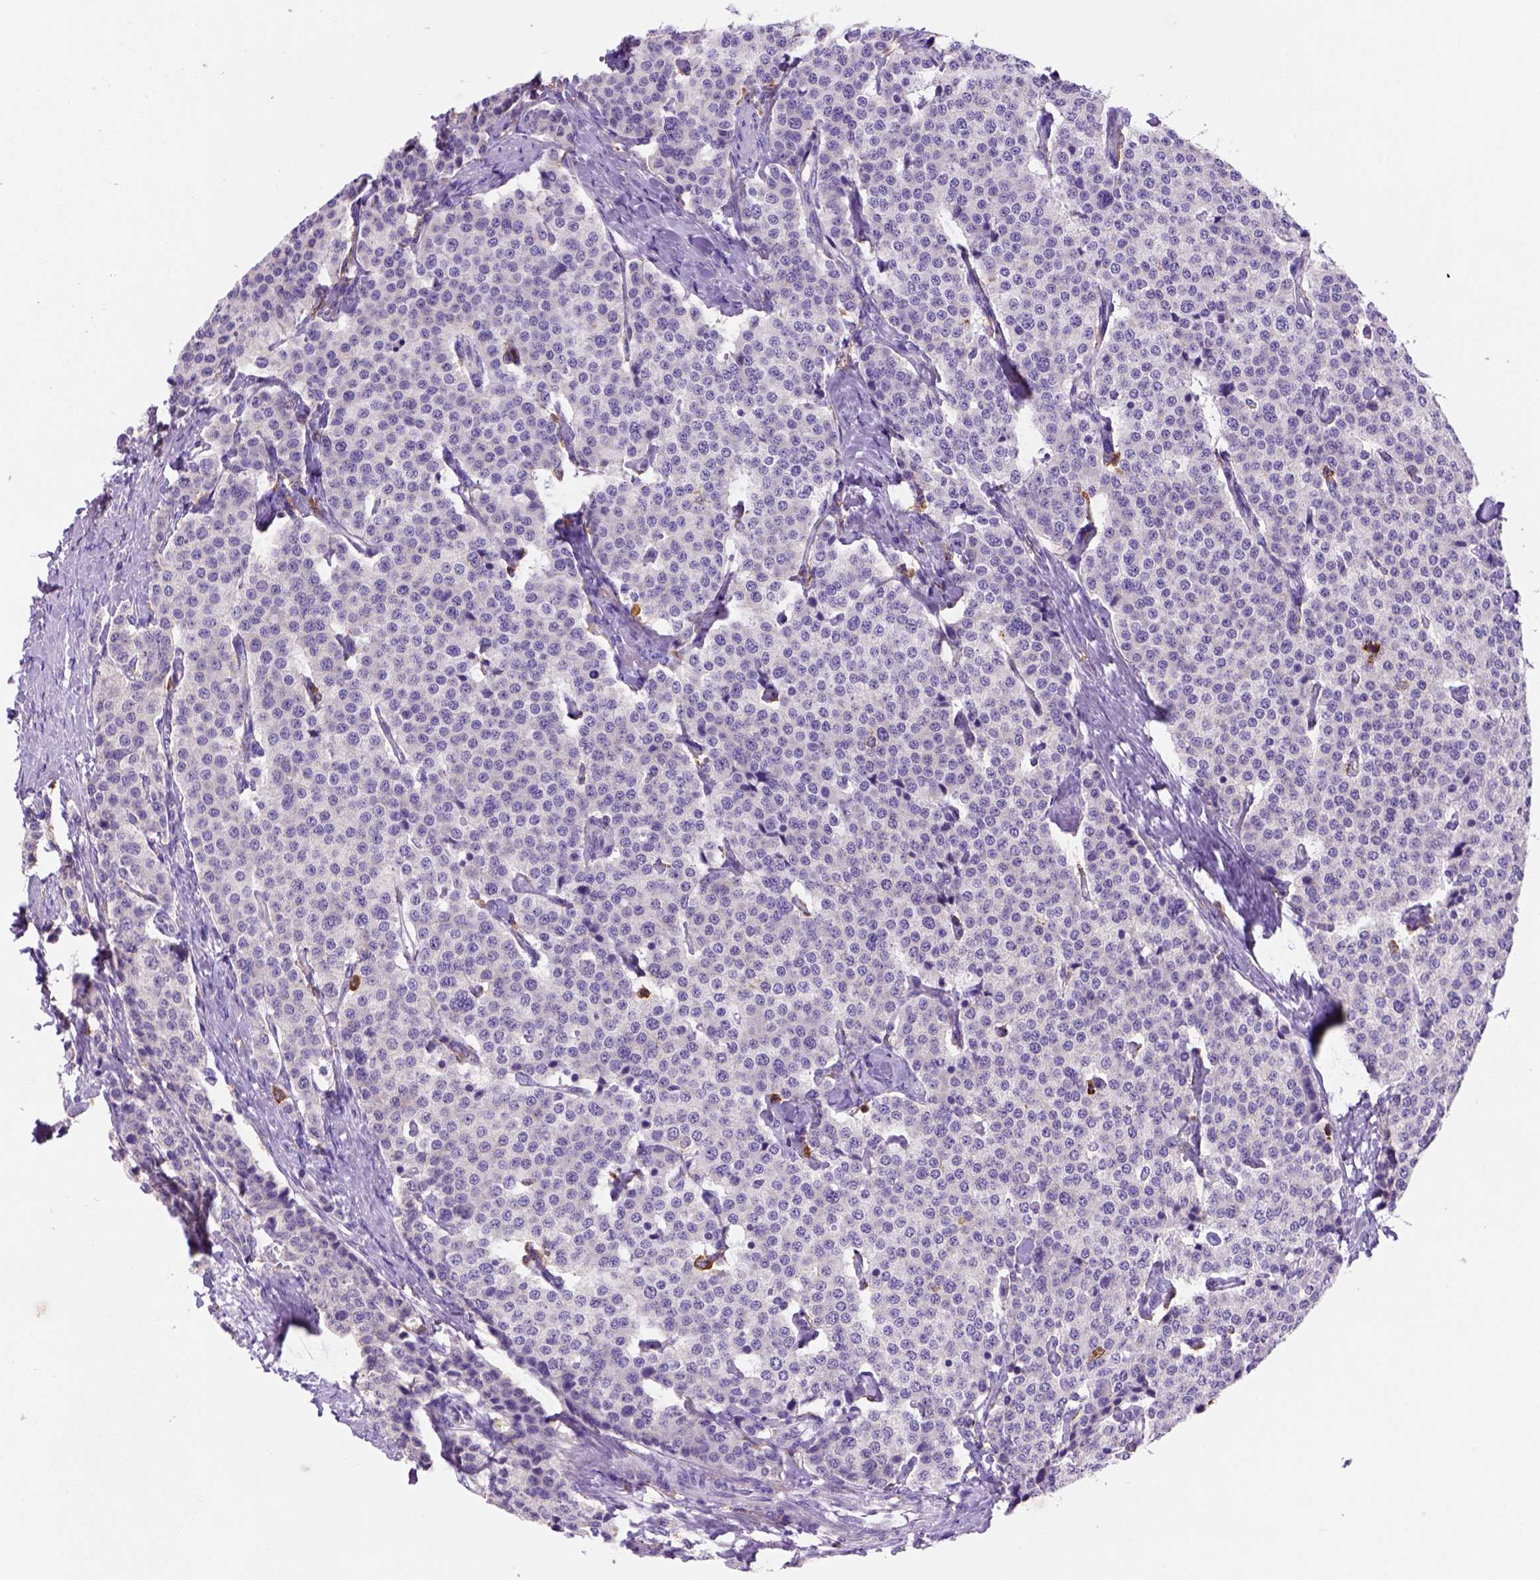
{"staining": {"intensity": "negative", "quantity": "none", "location": "none"}, "tissue": "carcinoid", "cell_type": "Tumor cells", "image_type": "cancer", "snomed": [{"axis": "morphology", "description": "Carcinoid, malignant, NOS"}, {"axis": "topography", "description": "Small intestine"}], "caption": "Protein analysis of carcinoid exhibits no significant positivity in tumor cells.", "gene": "INPP5D", "patient": {"sex": "female", "age": 58}}